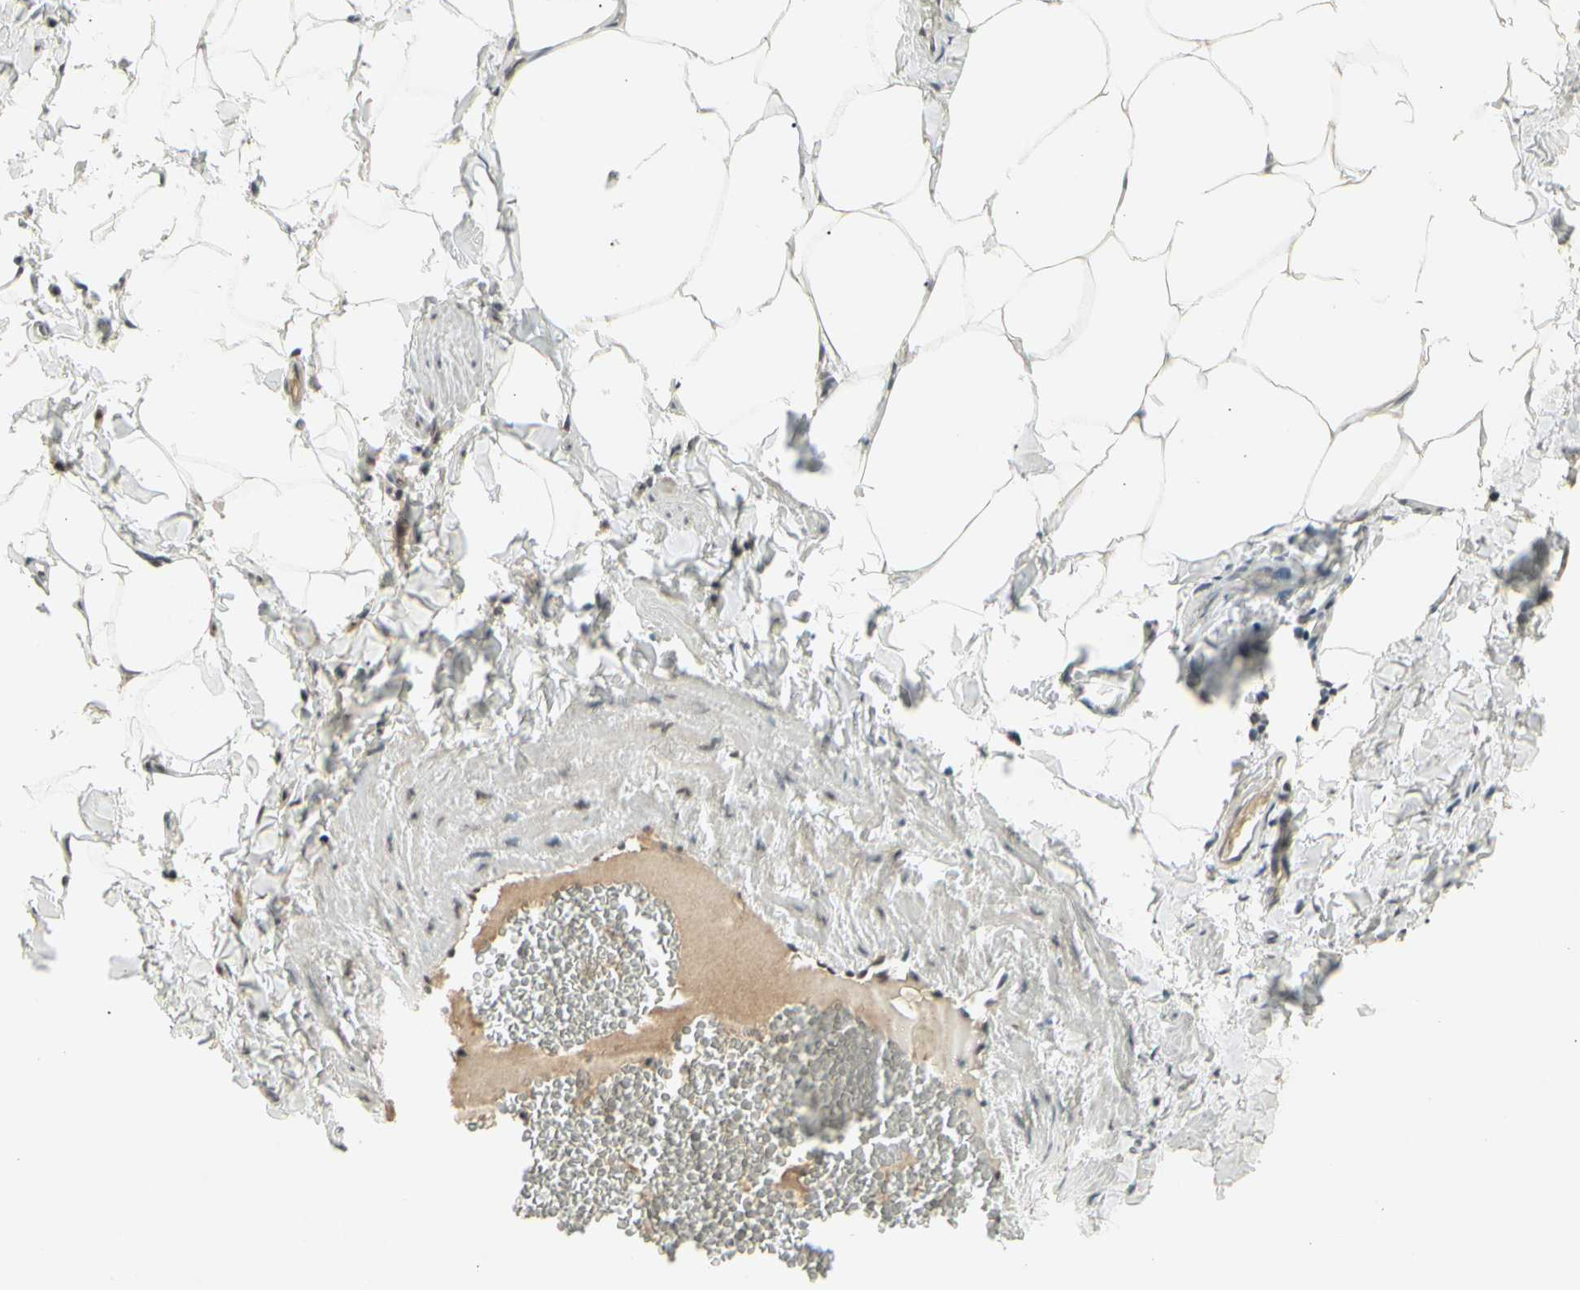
{"staining": {"intensity": "moderate", "quantity": "25%-75%", "location": "nuclear"}, "tissue": "adipose tissue", "cell_type": "Adipocytes", "image_type": "normal", "snomed": [{"axis": "morphology", "description": "Normal tissue, NOS"}, {"axis": "topography", "description": "Vascular tissue"}], "caption": "A brown stain shows moderate nuclear expression of a protein in adipocytes of unremarkable adipose tissue.", "gene": "FOXJ2", "patient": {"sex": "male", "age": 41}}